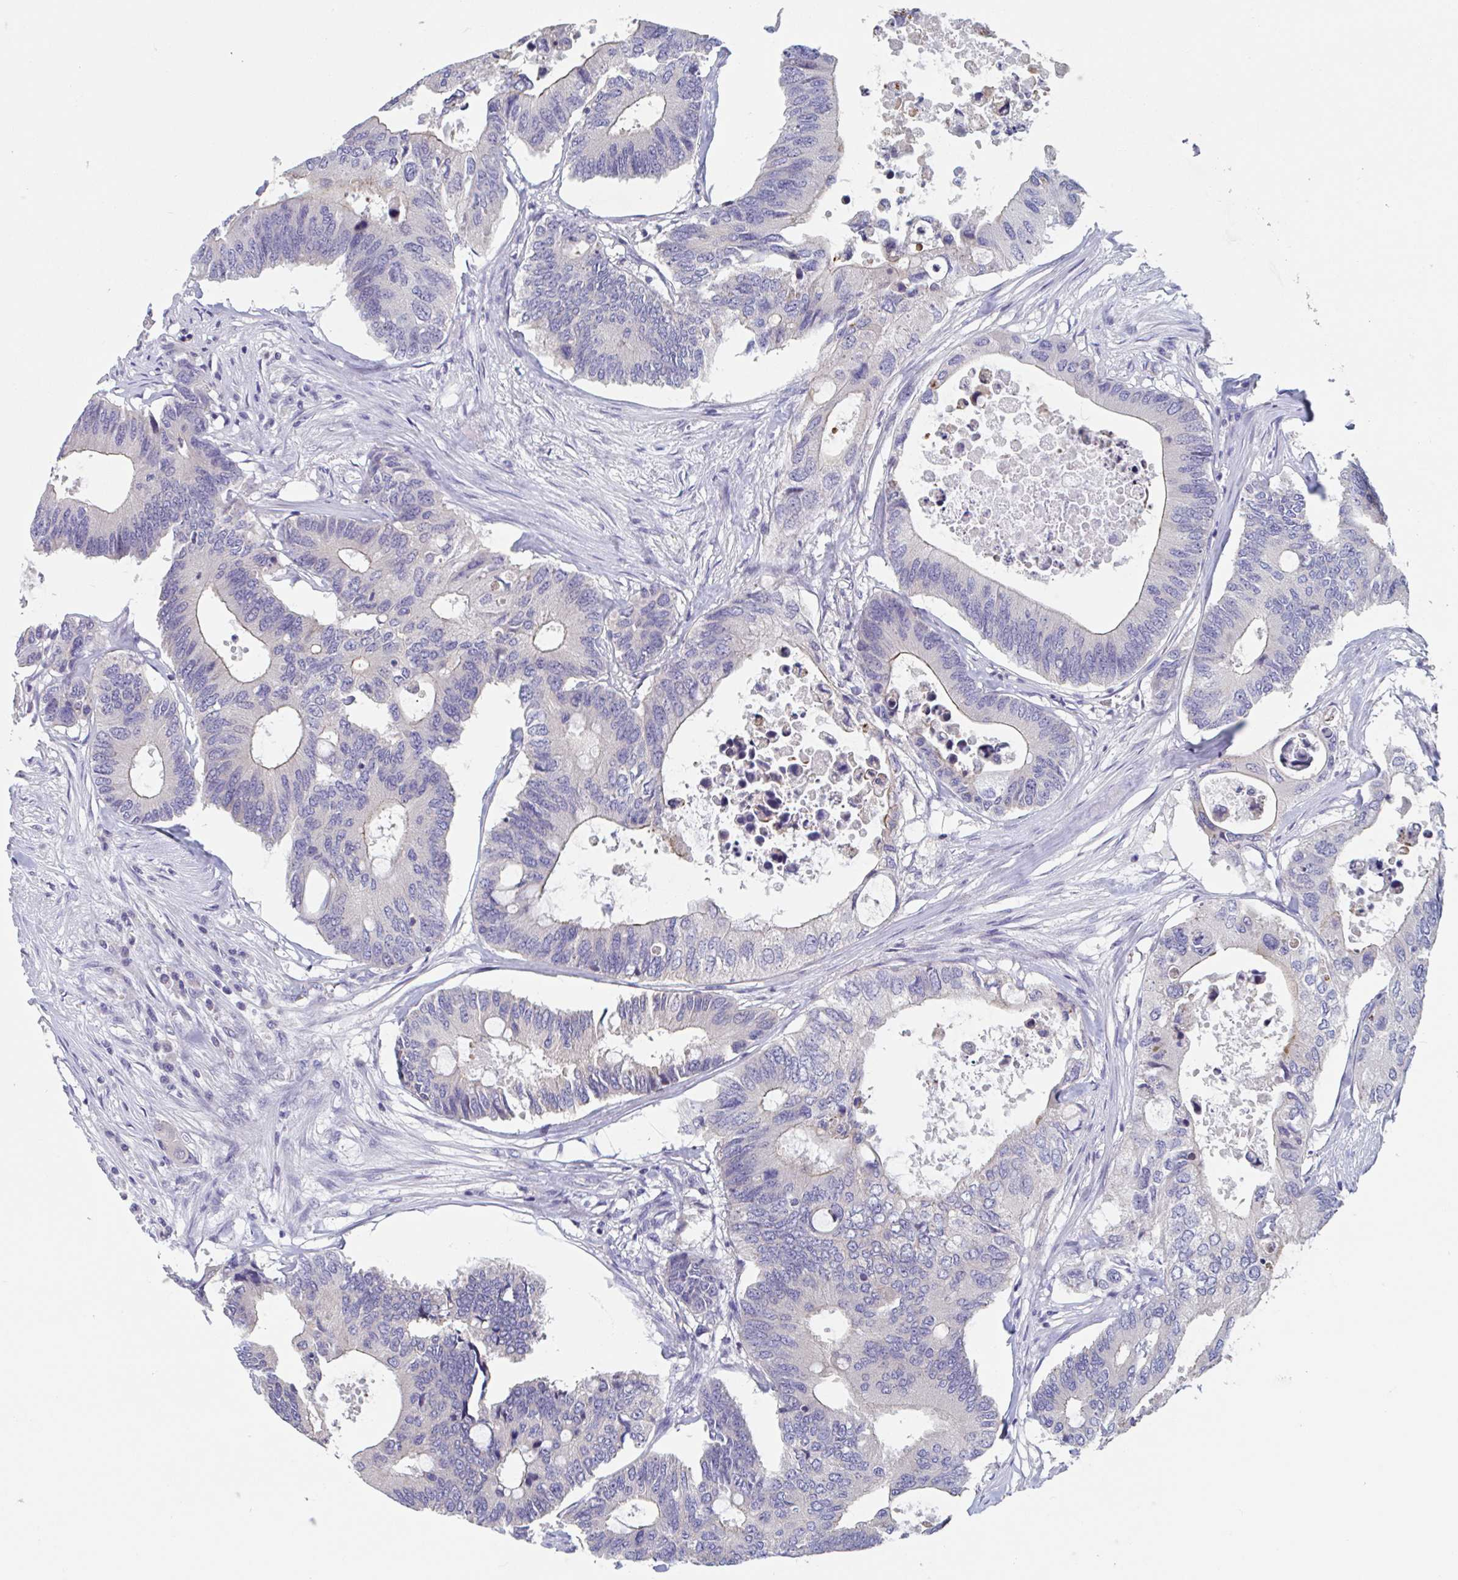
{"staining": {"intensity": "negative", "quantity": "none", "location": "none"}, "tissue": "colorectal cancer", "cell_type": "Tumor cells", "image_type": "cancer", "snomed": [{"axis": "morphology", "description": "Adenocarcinoma, NOS"}, {"axis": "topography", "description": "Colon"}], "caption": "Image shows no protein positivity in tumor cells of colorectal cancer (adenocarcinoma) tissue.", "gene": "UNKL", "patient": {"sex": "male", "age": 71}}